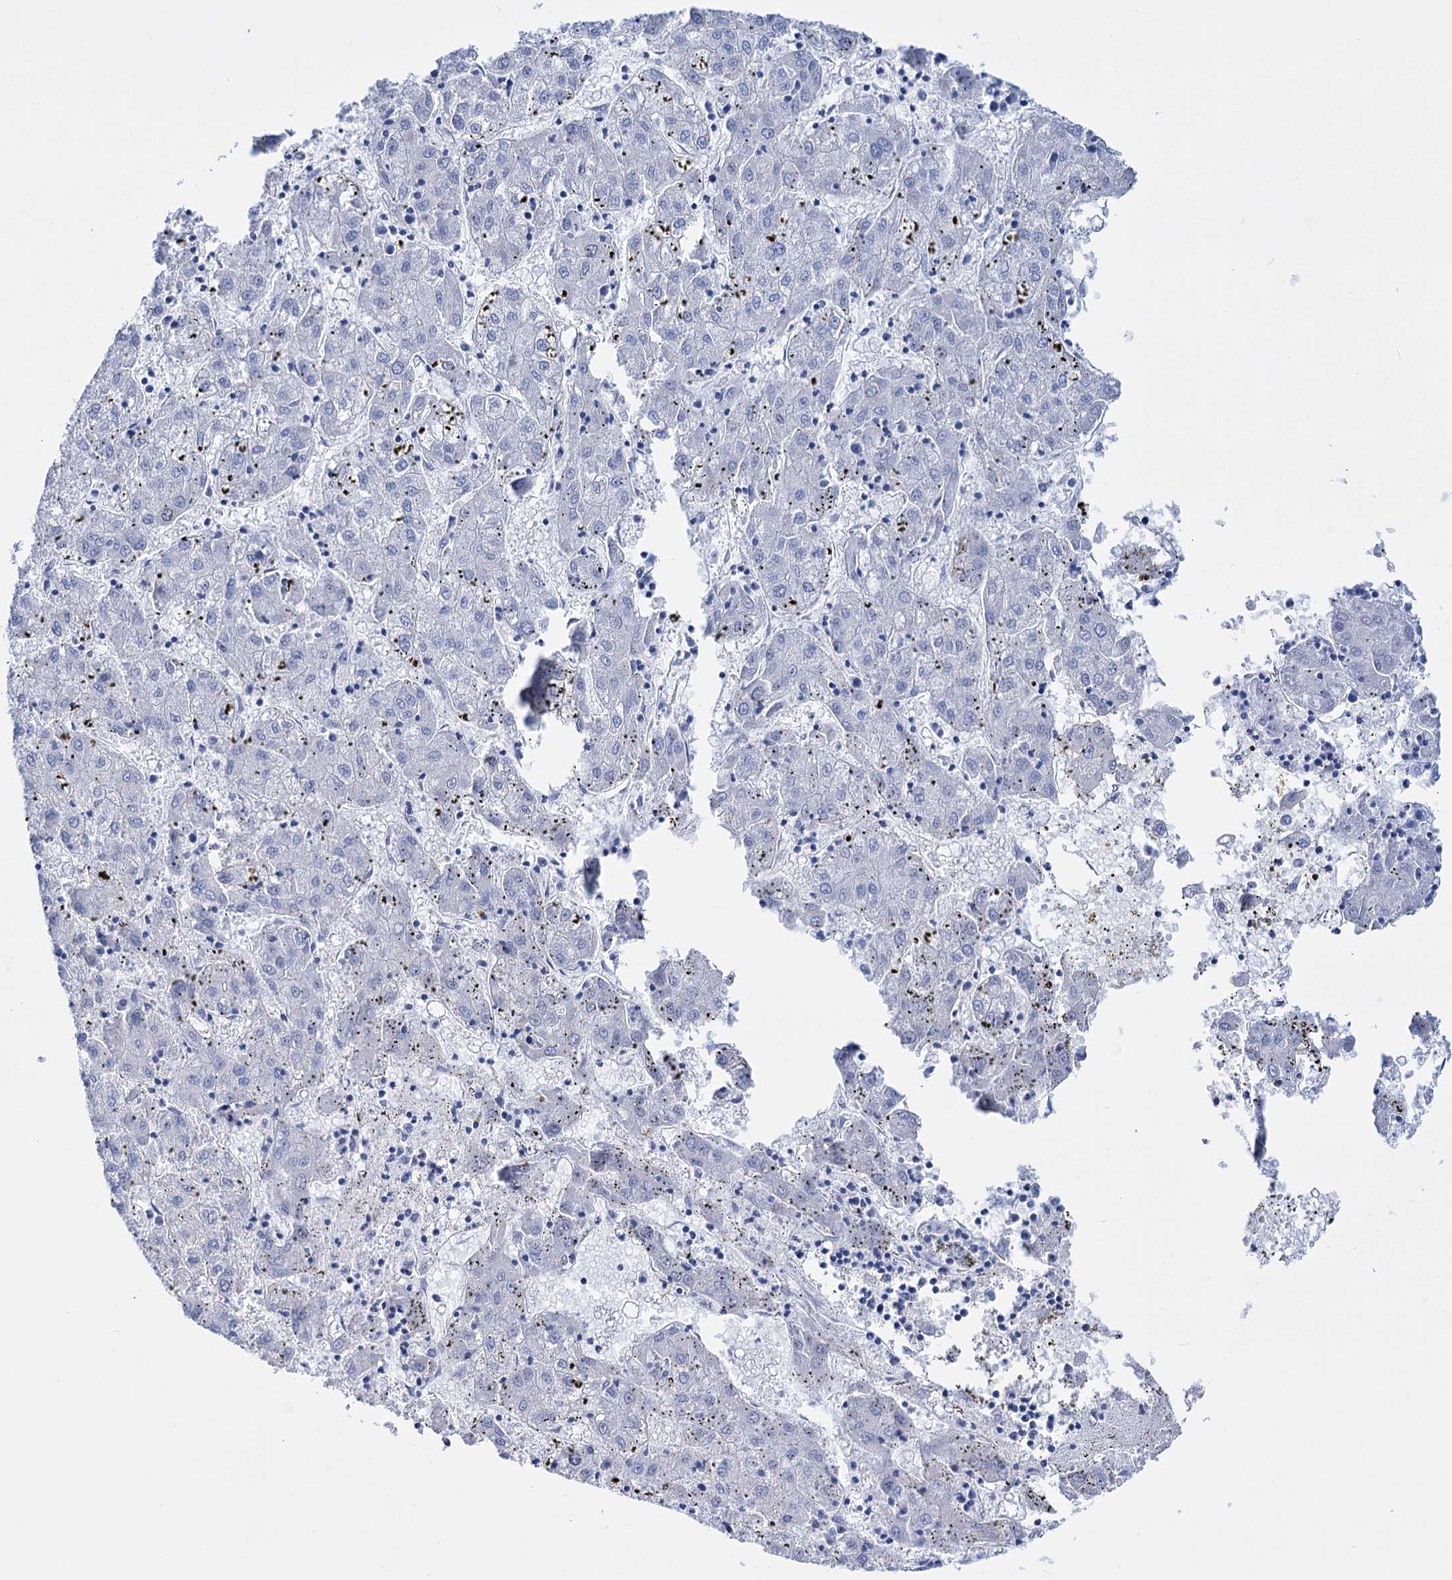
{"staining": {"intensity": "negative", "quantity": "none", "location": "none"}, "tissue": "liver cancer", "cell_type": "Tumor cells", "image_type": "cancer", "snomed": [{"axis": "morphology", "description": "Carcinoma, Hepatocellular, NOS"}, {"axis": "topography", "description": "Liver"}], "caption": "This is a histopathology image of IHC staining of liver cancer, which shows no staining in tumor cells.", "gene": "FBXW12", "patient": {"sex": "male", "age": 72}}